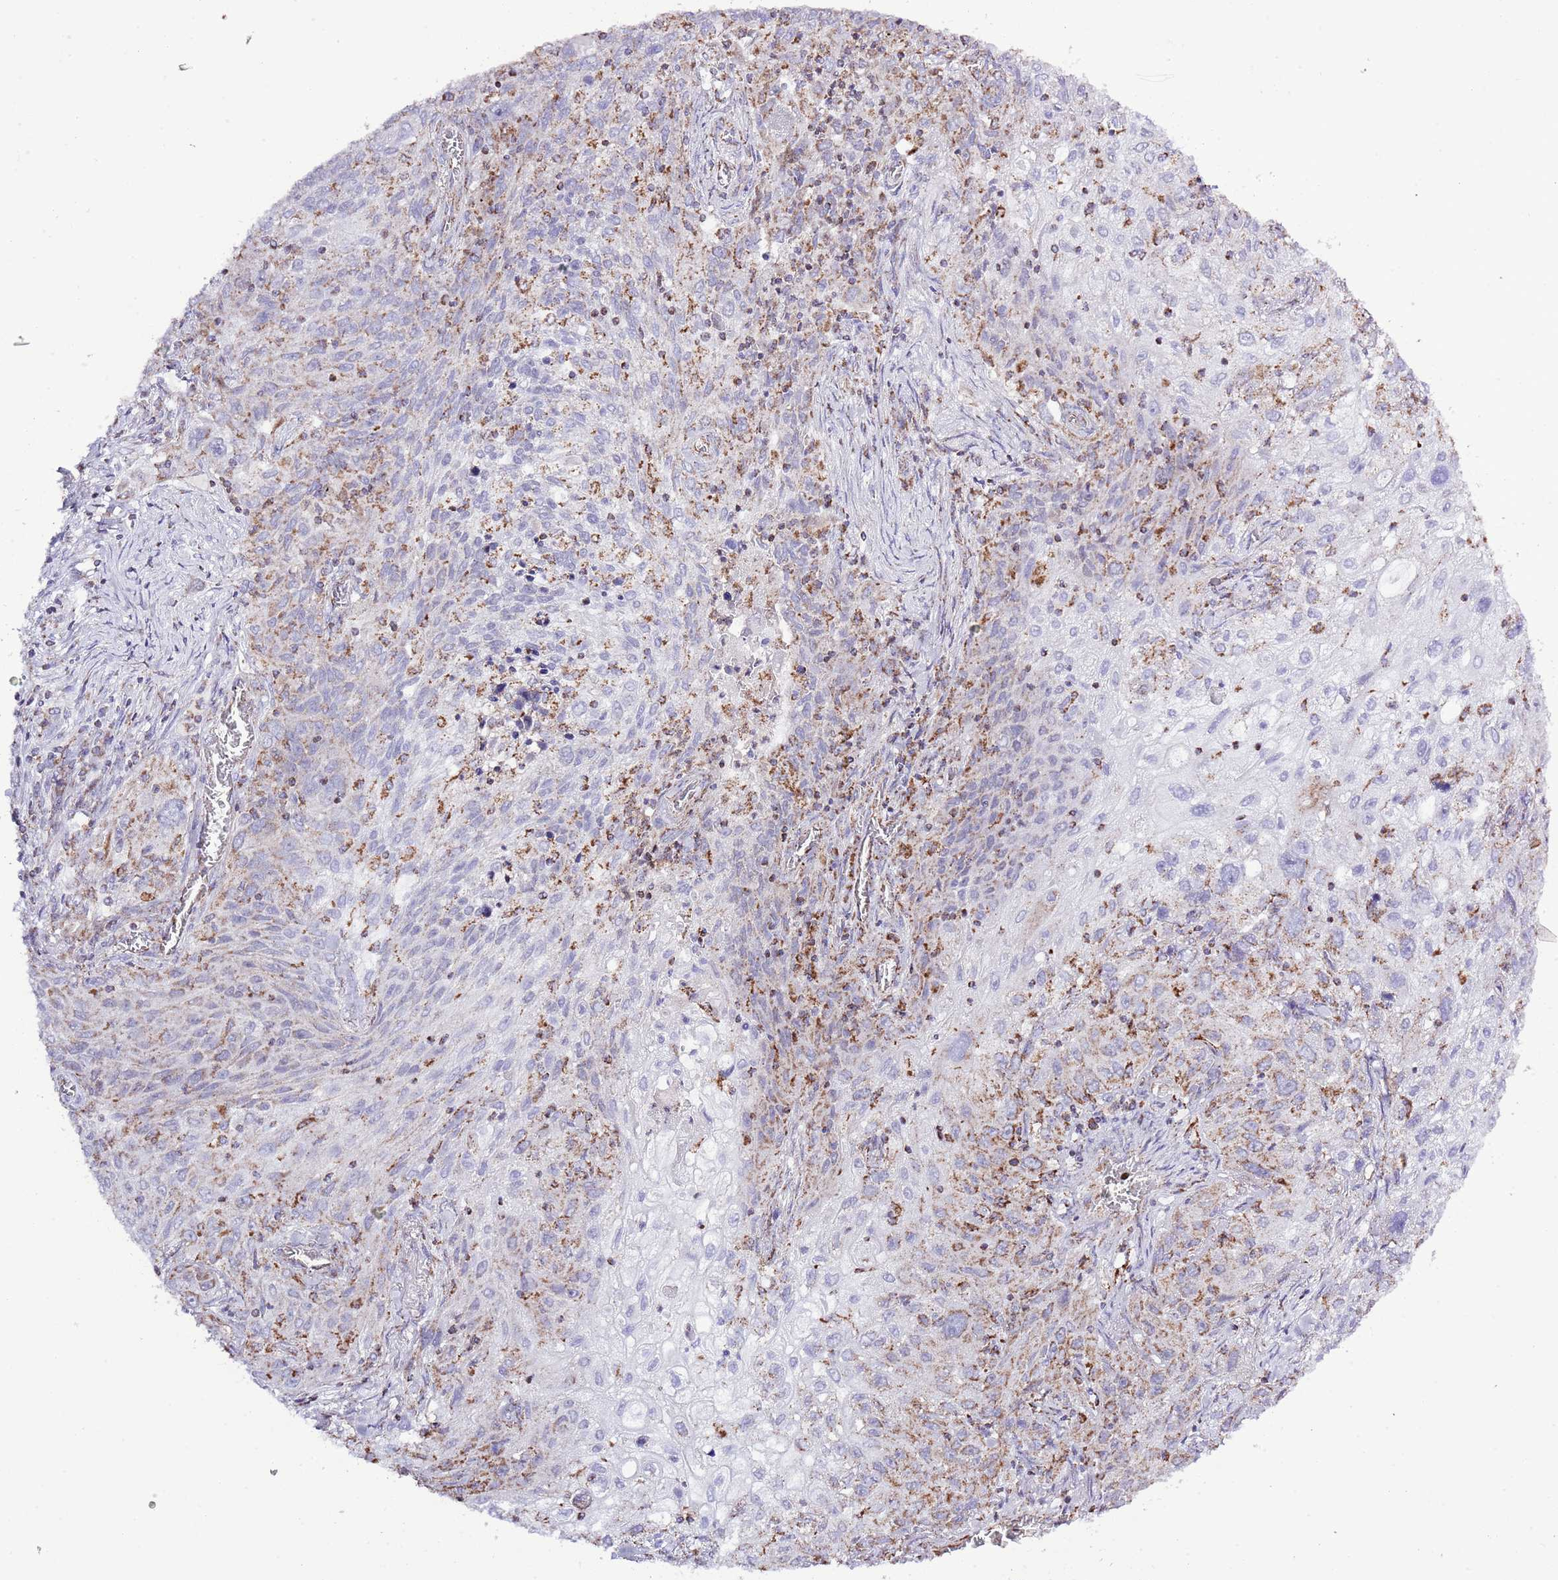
{"staining": {"intensity": "negative", "quantity": "none", "location": "none"}, "tissue": "lung cancer", "cell_type": "Tumor cells", "image_type": "cancer", "snomed": [{"axis": "morphology", "description": "Squamous cell carcinoma, NOS"}, {"axis": "topography", "description": "Lung"}], "caption": "Immunohistochemistry micrograph of human squamous cell carcinoma (lung) stained for a protein (brown), which reveals no positivity in tumor cells. Brightfield microscopy of immunohistochemistry (IHC) stained with DAB (3,3'-diaminobenzidine) (brown) and hematoxylin (blue), captured at high magnification.", "gene": "TEKTIP1", "patient": {"sex": "female", "age": 69}}